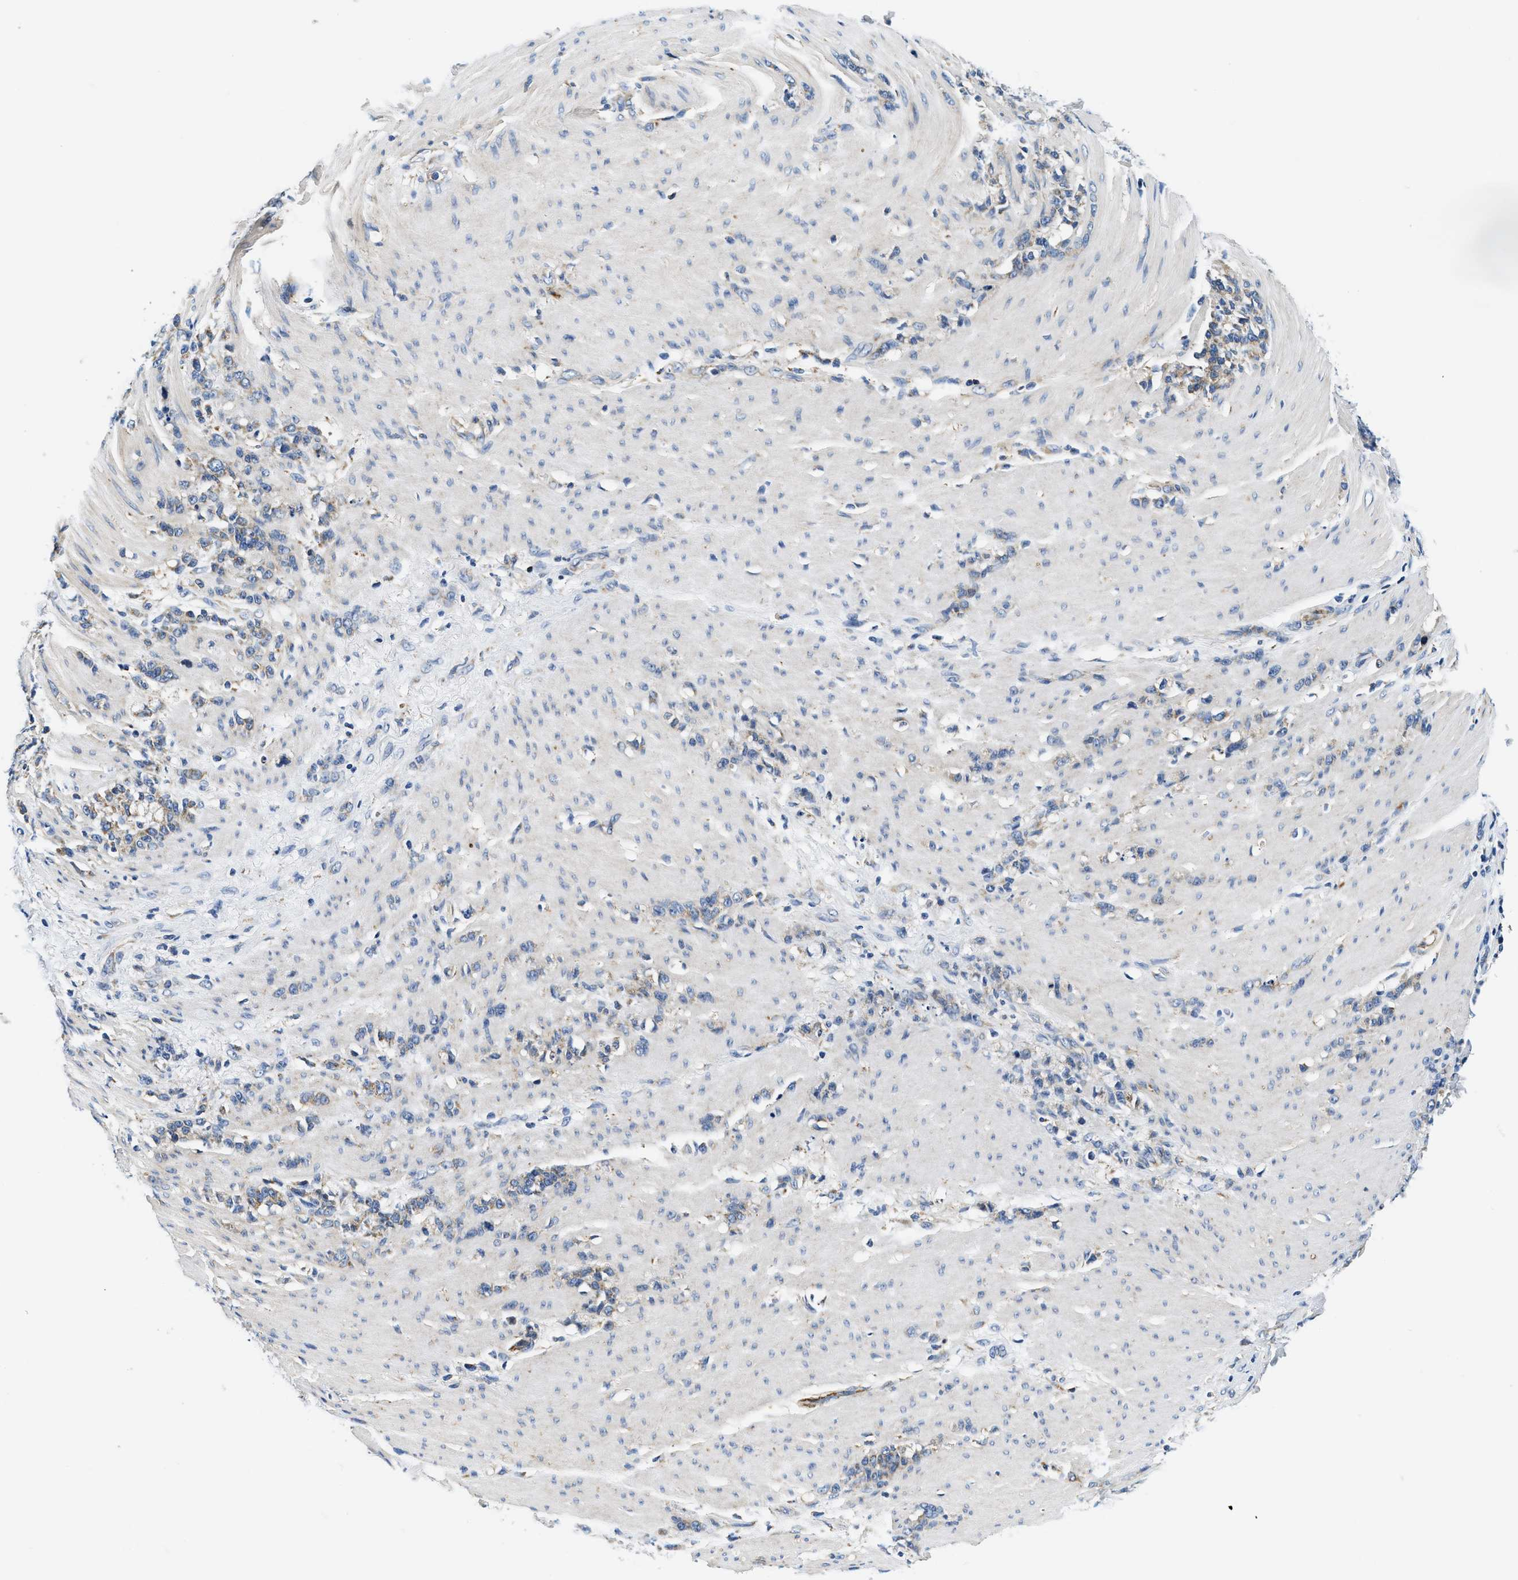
{"staining": {"intensity": "weak", "quantity": "25%-75%", "location": "cytoplasmic/membranous"}, "tissue": "stomach cancer", "cell_type": "Tumor cells", "image_type": "cancer", "snomed": [{"axis": "morphology", "description": "Adenocarcinoma, NOS"}, {"axis": "topography", "description": "Stomach, lower"}], "caption": "The photomicrograph demonstrates immunohistochemical staining of stomach cancer. There is weak cytoplasmic/membranous positivity is appreciated in approximately 25%-75% of tumor cells. The staining was performed using DAB, with brown indicating positive protein expression. Nuclei are stained blue with hematoxylin.", "gene": "SAMD4B", "patient": {"sex": "male", "age": 88}}